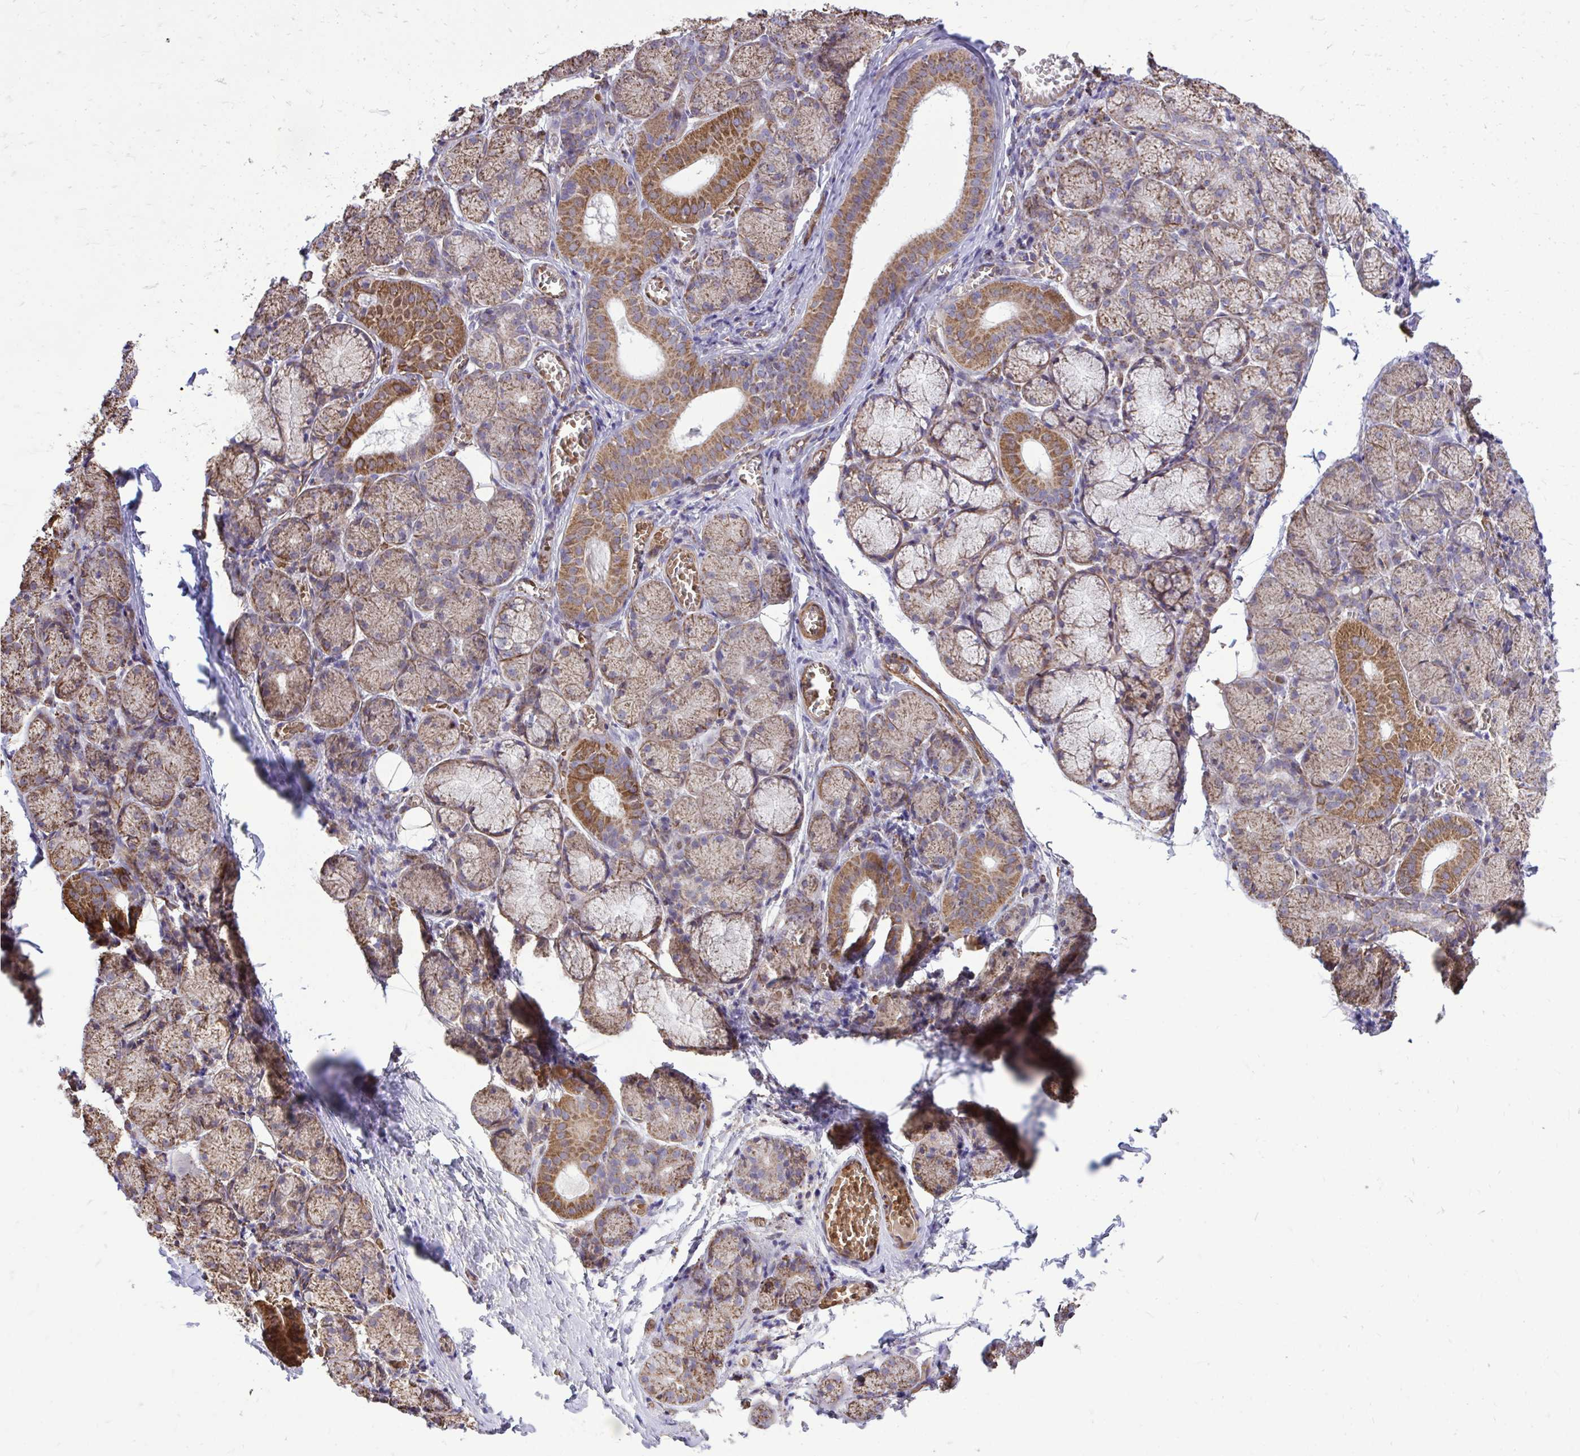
{"staining": {"intensity": "strong", "quantity": "25%-75%", "location": "cytoplasmic/membranous"}, "tissue": "salivary gland", "cell_type": "Glandular cells", "image_type": "normal", "snomed": [{"axis": "morphology", "description": "Normal tissue, NOS"}, {"axis": "topography", "description": "Salivary gland"}], "caption": "IHC photomicrograph of unremarkable salivary gland: salivary gland stained using immunohistochemistry reveals high levels of strong protein expression localized specifically in the cytoplasmic/membranous of glandular cells, appearing as a cytoplasmic/membranous brown color.", "gene": "UBE2C", "patient": {"sex": "female", "age": 24}}